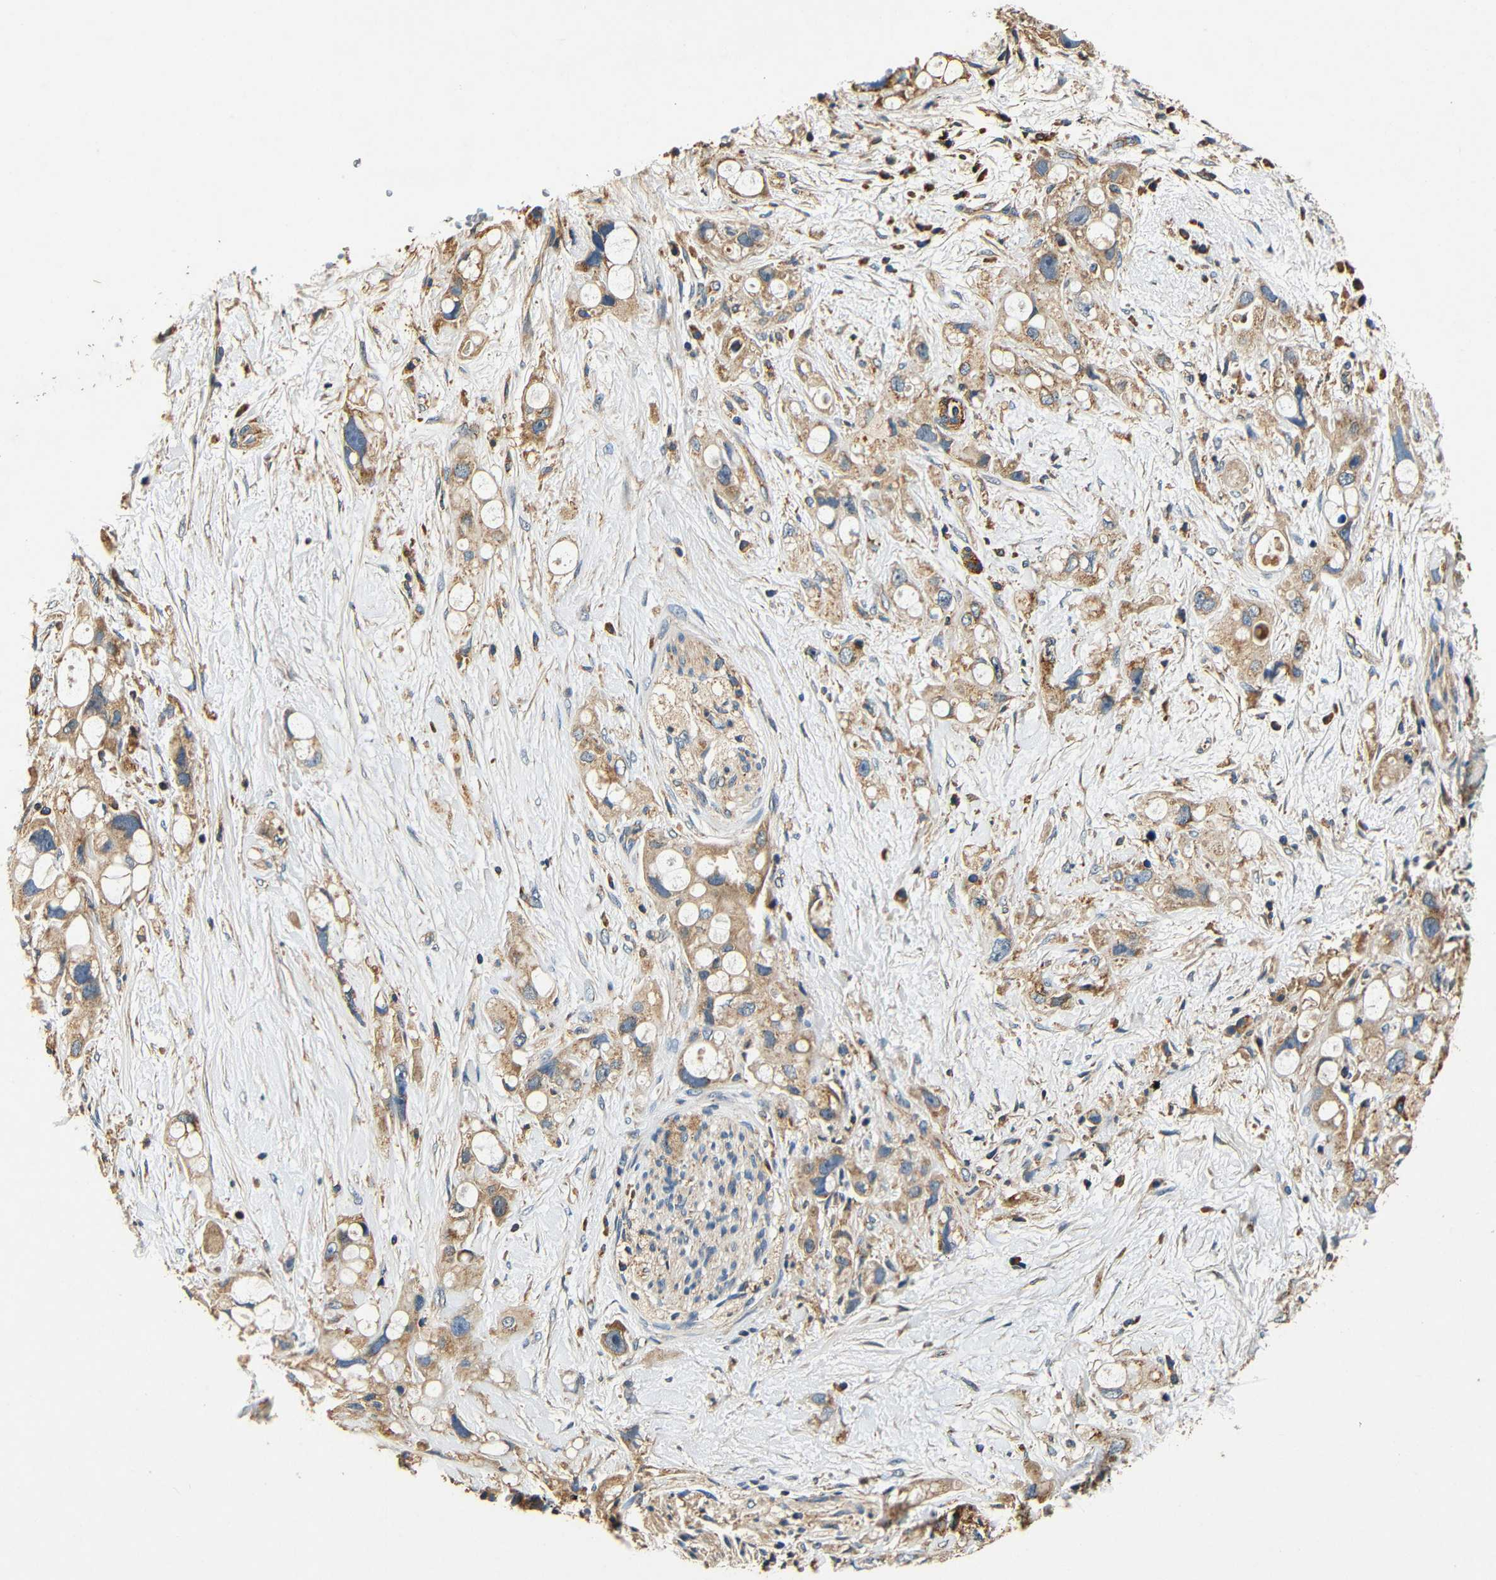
{"staining": {"intensity": "moderate", "quantity": ">75%", "location": "cytoplasmic/membranous"}, "tissue": "pancreatic cancer", "cell_type": "Tumor cells", "image_type": "cancer", "snomed": [{"axis": "morphology", "description": "Adenocarcinoma, NOS"}, {"axis": "topography", "description": "Pancreas"}], "caption": "High-power microscopy captured an IHC micrograph of pancreatic adenocarcinoma, revealing moderate cytoplasmic/membranous positivity in approximately >75% of tumor cells.", "gene": "MTX1", "patient": {"sex": "female", "age": 56}}